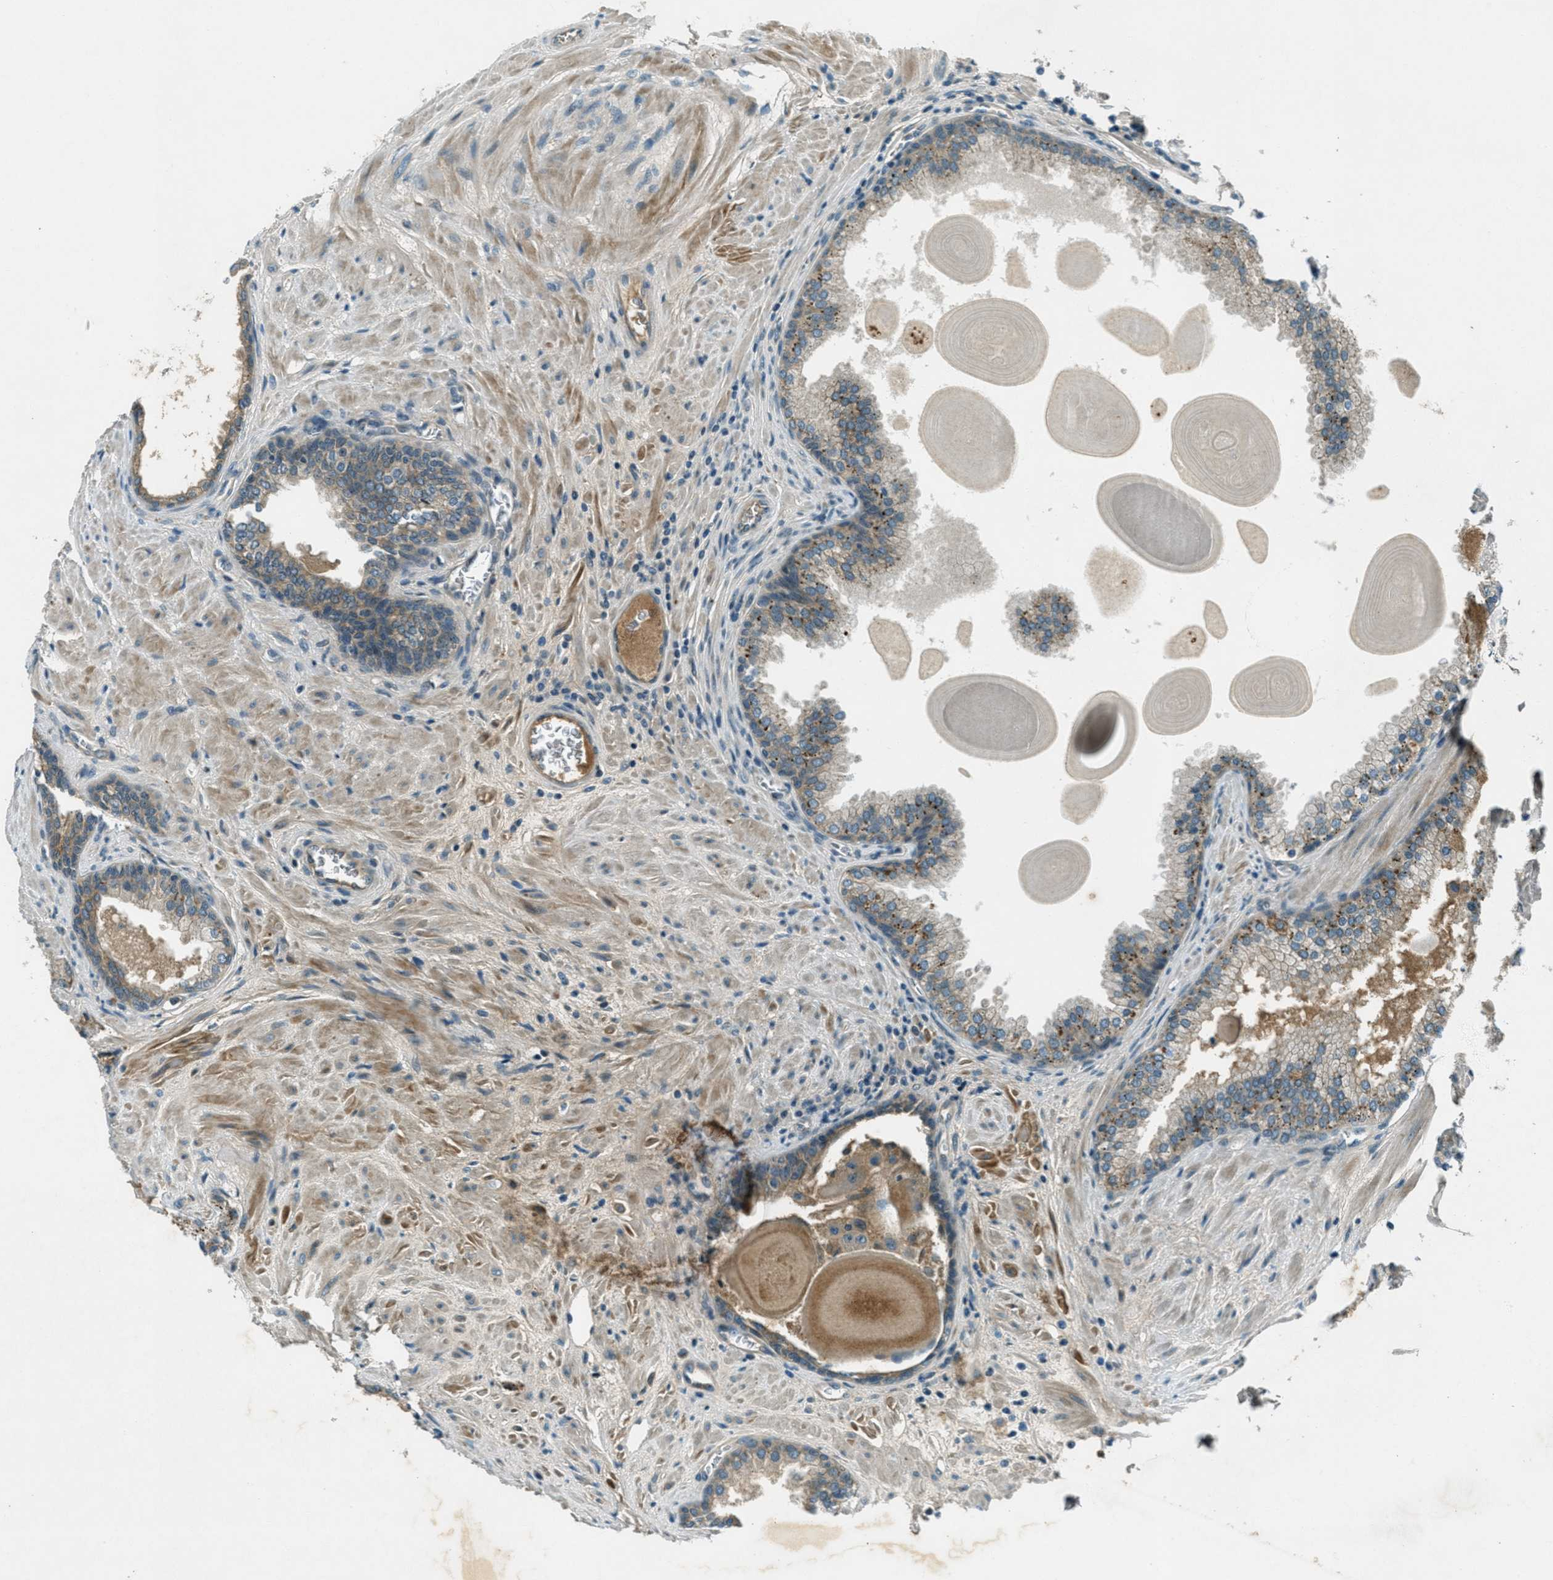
{"staining": {"intensity": "moderate", "quantity": "<25%", "location": "cytoplasmic/membranous"}, "tissue": "prostate cancer", "cell_type": "Tumor cells", "image_type": "cancer", "snomed": [{"axis": "morphology", "description": "Adenocarcinoma, High grade"}, {"axis": "topography", "description": "Prostate"}], "caption": "High-power microscopy captured an immunohistochemistry image of prostate high-grade adenocarcinoma, revealing moderate cytoplasmic/membranous expression in approximately <25% of tumor cells. Using DAB (brown) and hematoxylin (blue) stains, captured at high magnification using brightfield microscopy.", "gene": "STK11", "patient": {"sex": "male", "age": 65}}